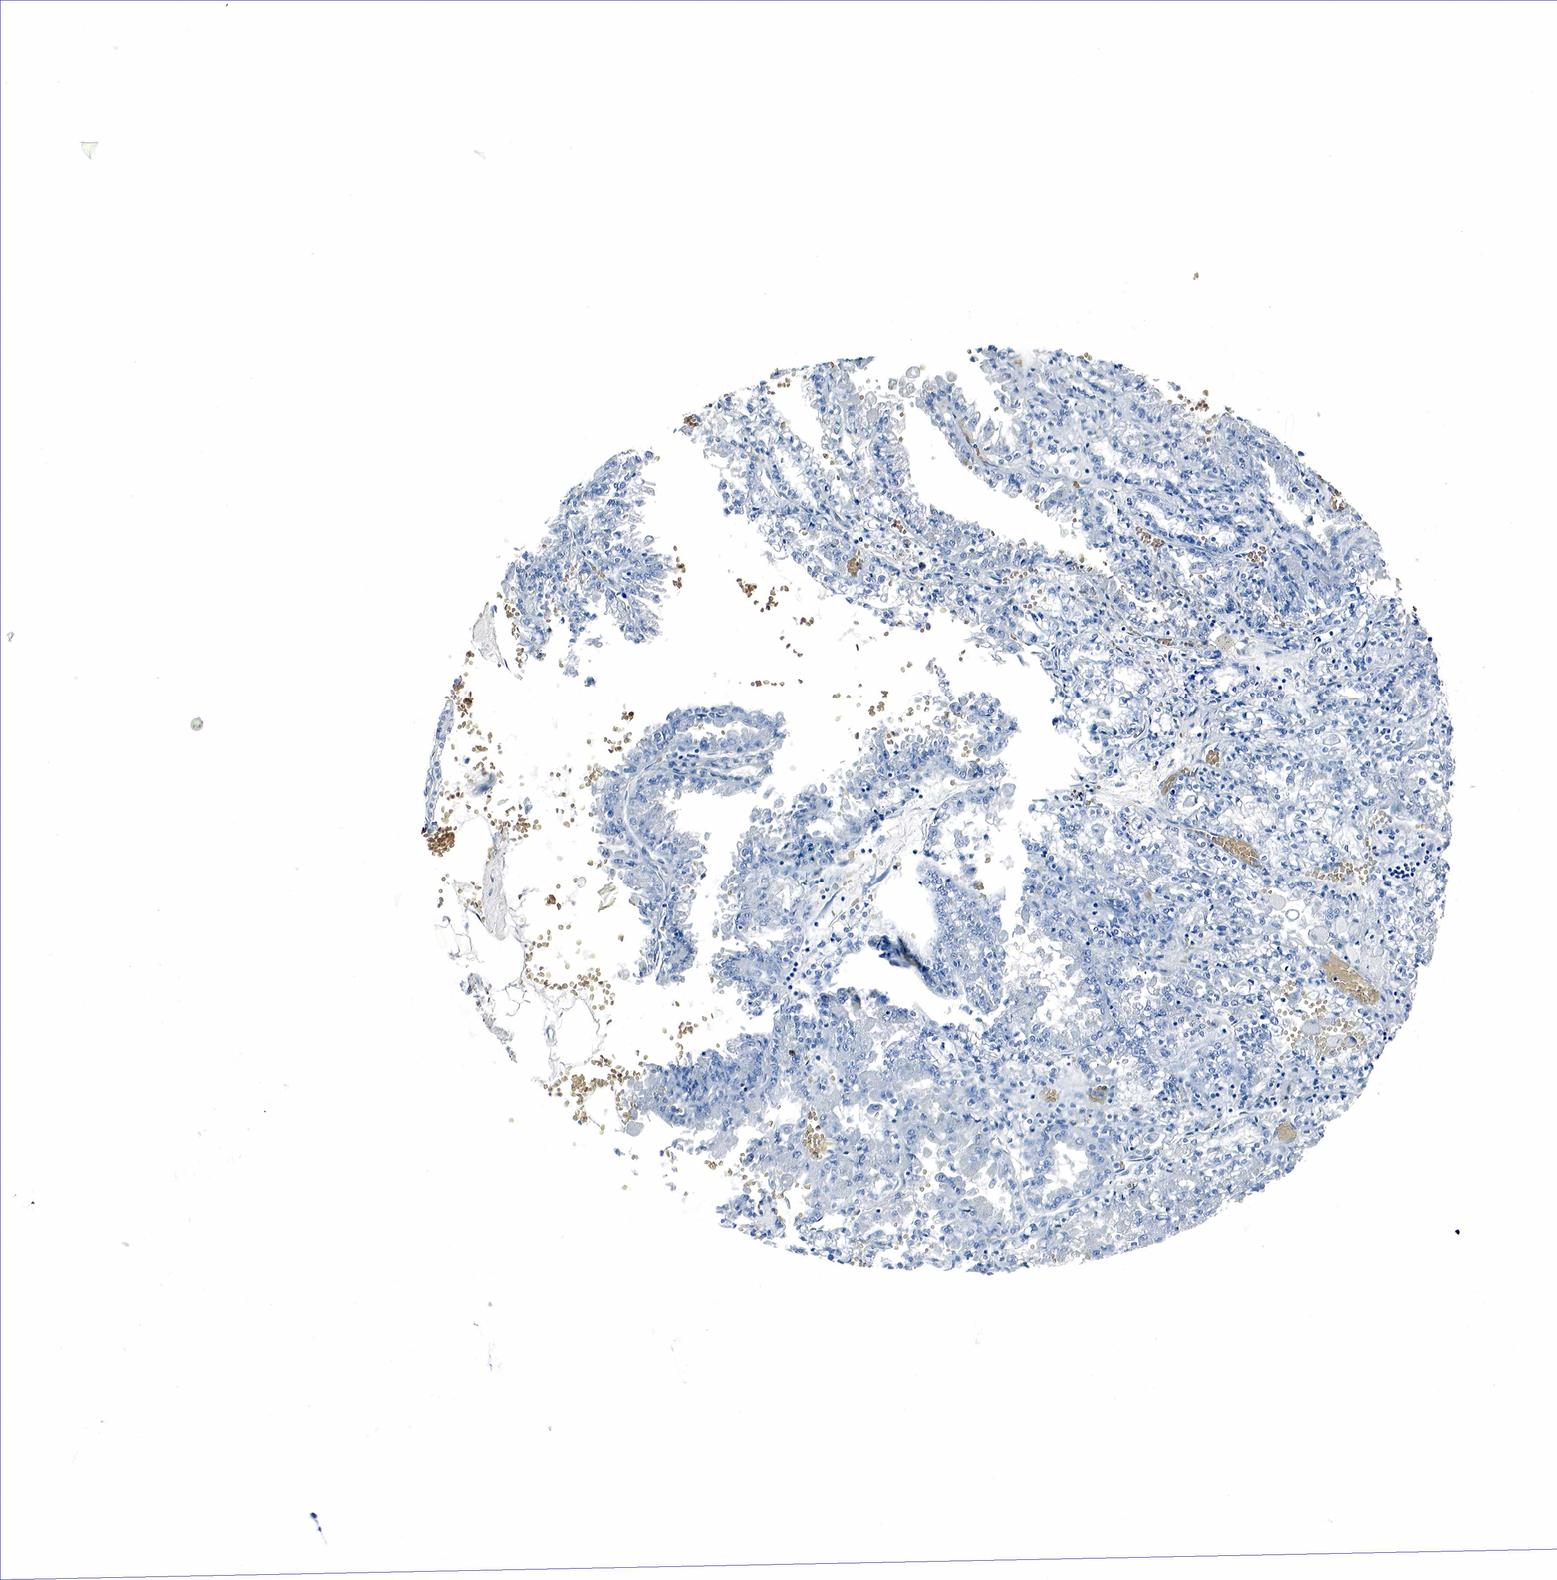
{"staining": {"intensity": "negative", "quantity": "none", "location": "none"}, "tissue": "renal cancer", "cell_type": "Tumor cells", "image_type": "cancer", "snomed": [{"axis": "morphology", "description": "Adenocarcinoma, NOS"}, {"axis": "topography", "description": "Kidney"}], "caption": "This is a photomicrograph of IHC staining of renal adenocarcinoma, which shows no expression in tumor cells.", "gene": "GCG", "patient": {"sex": "female", "age": 56}}